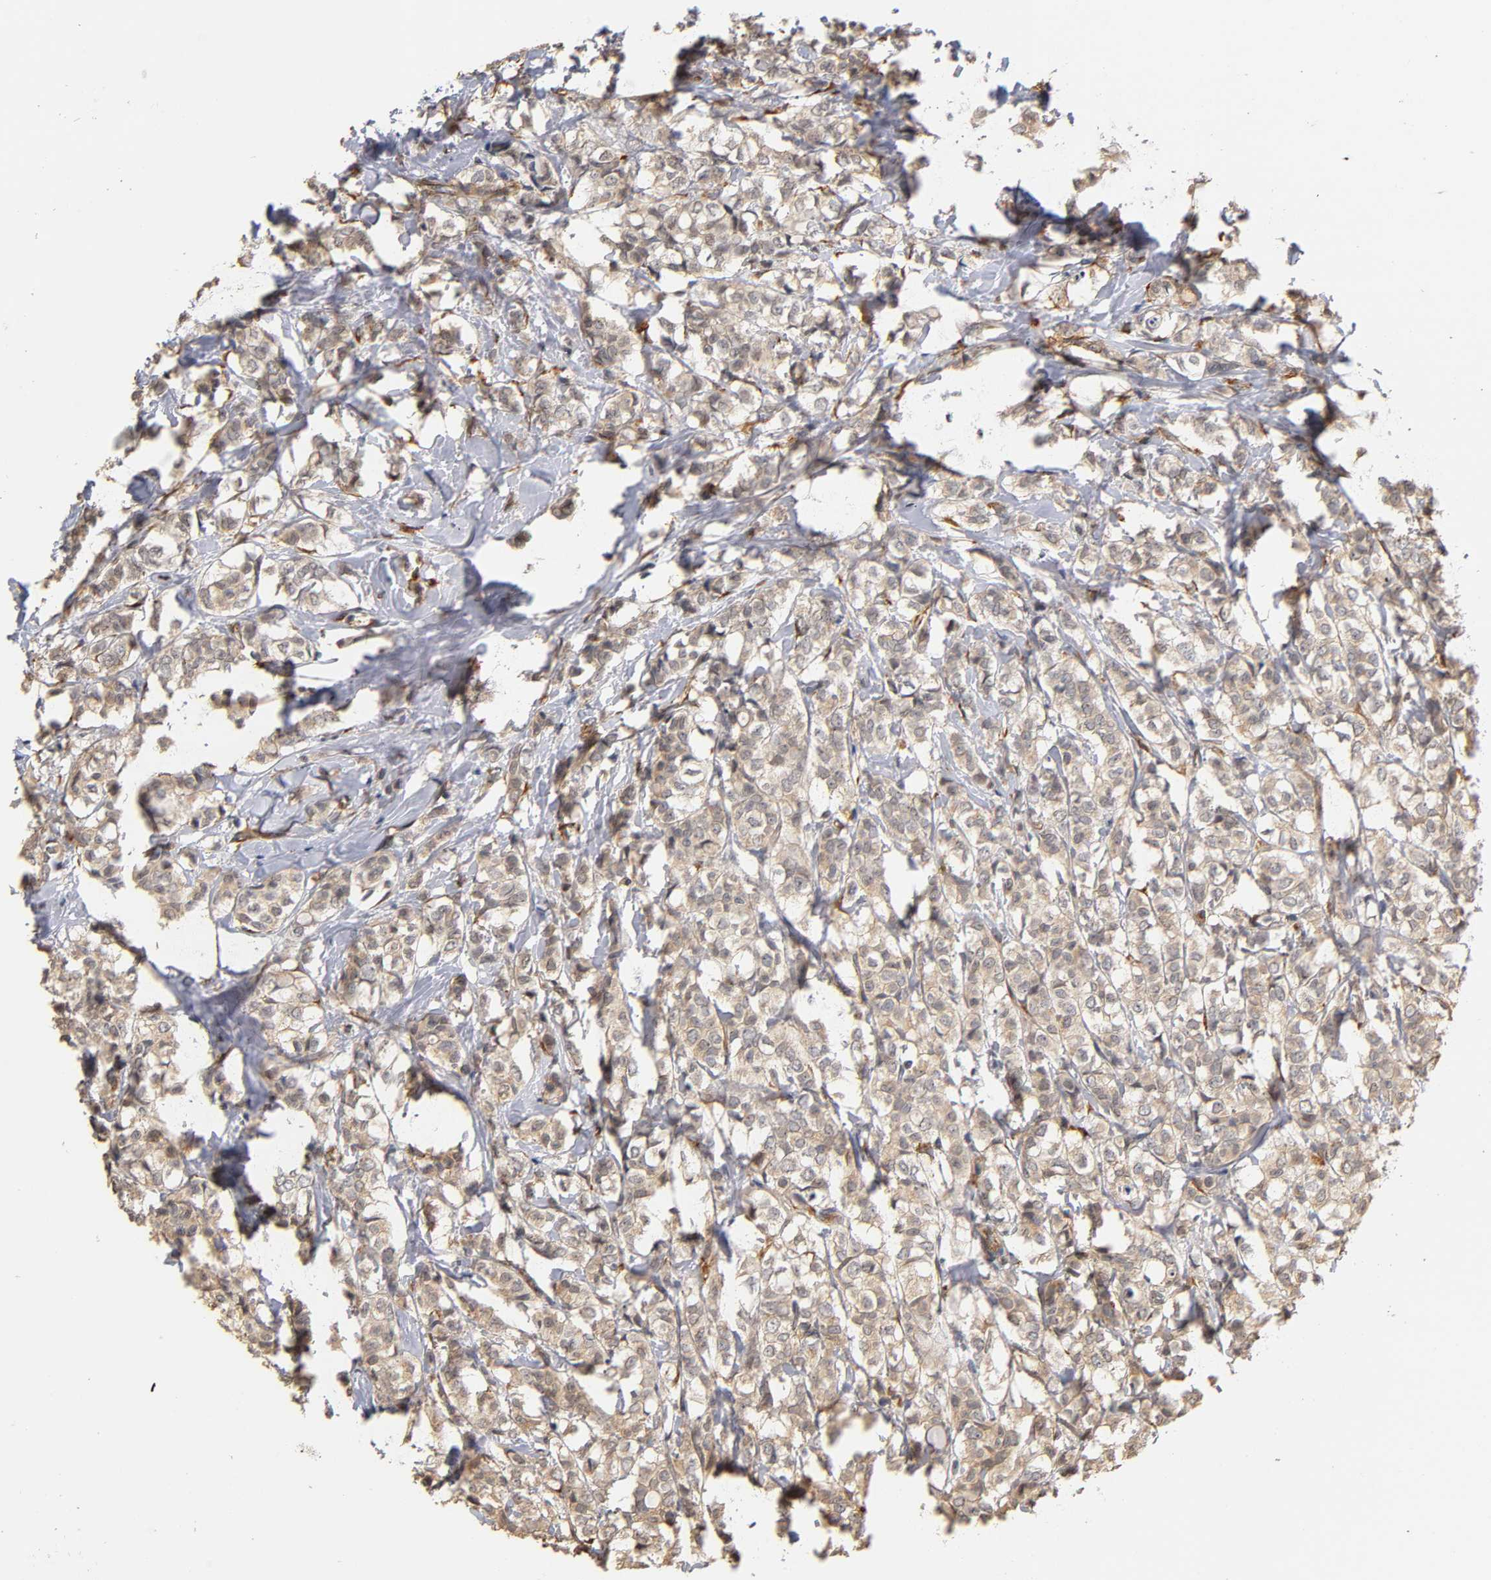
{"staining": {"intensity": "weak", "quantity": ">75%", "location": "cytoplasmic/membranous"}, "tissue": "breast cancer", "cell_type": "Tumor cells", "image_type": "cancer", "snomed": [{"axis": "morphology", "description": "Lobular carcinoma"}, {"axis": "topography", "description": "Breast"}], "caption": "Tumor cells display low levels of weak cytoplasmic/membranous staining in about >75% of cells in human breast lobular carcinoma.", "gene": "LAMB1", "patient": {"sex": "female", "age": 60}}